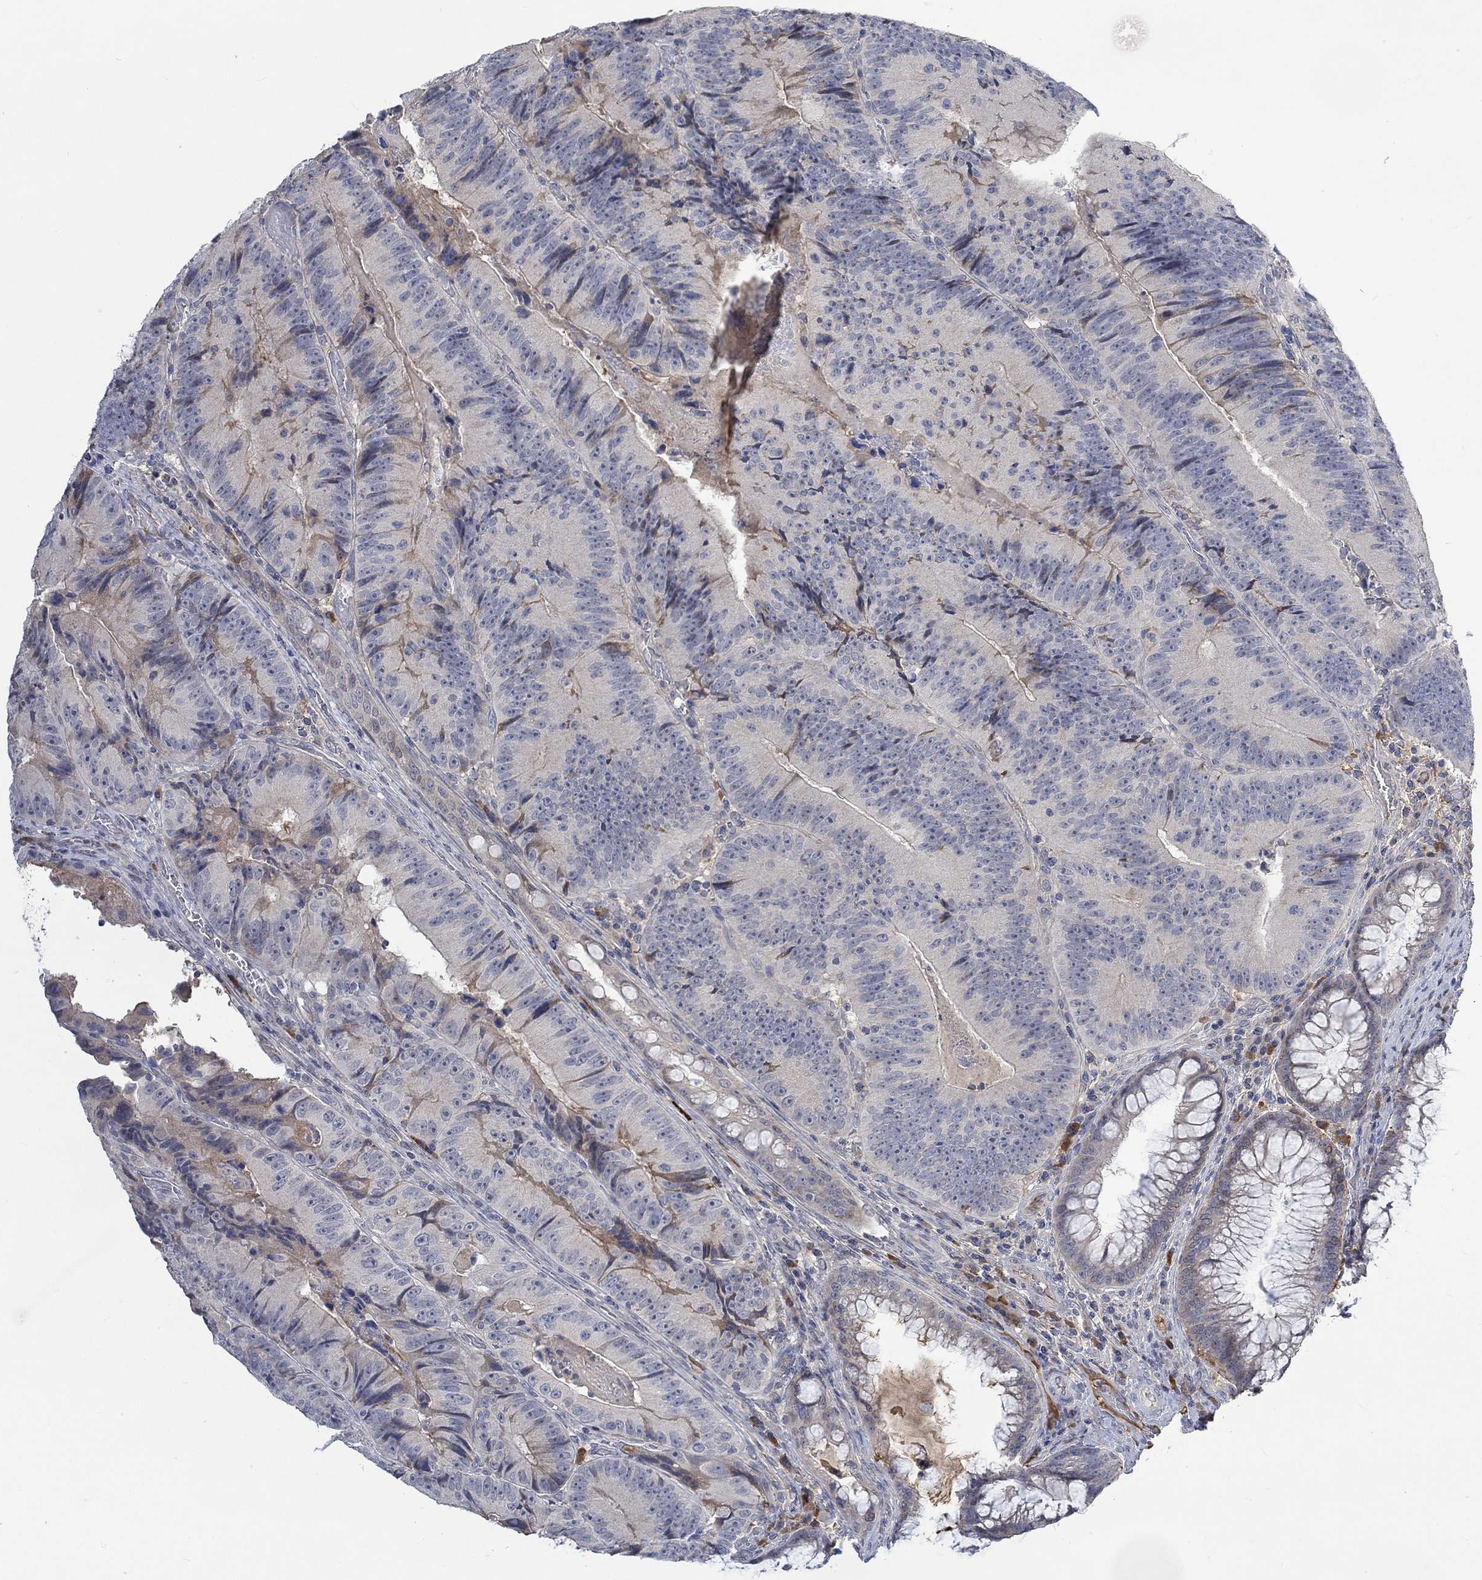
{"staining": {"intensity": "negative", "quantity": "none", "location": "none"}, "tissue": "colorectal cancer", "cell_type": "Tumor cells", "image_type": "cancer", "snomed": [{"axis": "morphology", "description": "Adenocarcinoma, NOS"}, {"axis": "topography", "description": "Colon"}], "caption": "High power microscopy histopathology image of an immunohistochemistry micrograph of colorectal adenocarcinoma, revealing no significant expression in tumor cells. (Immunohistochemistry, brightfield microscopy, high magnification).", "gene": "MSTN", "patient": {"sex": "female", "age": 86}}